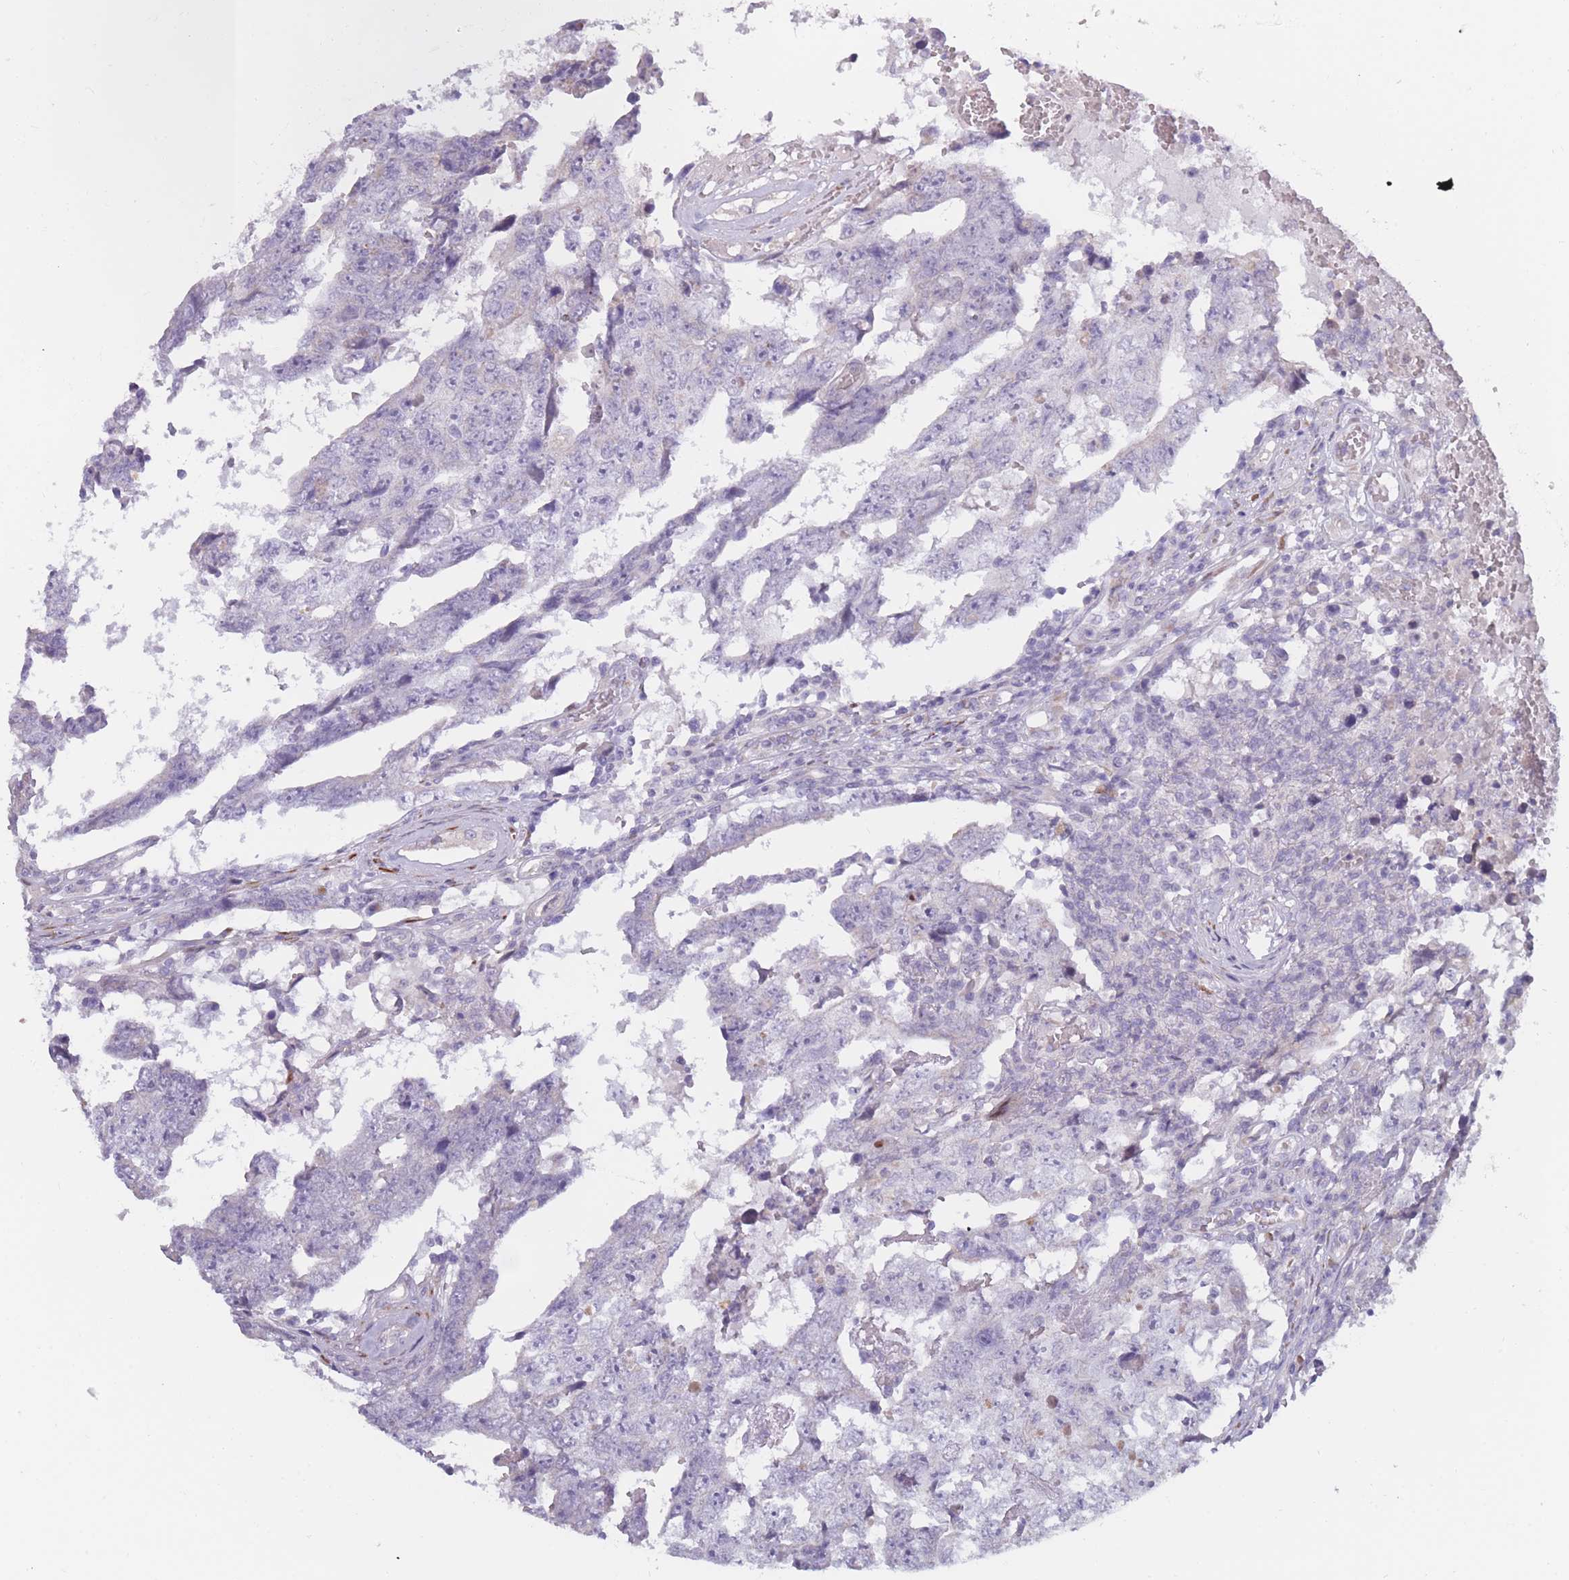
{"staining": {"intensity": "negative", "quantity": "none", "location": "none"}, "tissue": "testis cancer", "cell_type": "Tumor cells", "image_type": "cancer", "snomed": [{"axis": "morphology", "description": "Carcinoma, Embryonal, NOS"}, {"axis": "topography", "description": "Testis"}], "caption": "This is an immunohistochemistry (IHC) histopathology image of human testis embryonal carcinoma. There is no positivity in tumor cells.", "gene": "CCNQ", "patient": {"sex": "male", "age": 25}}